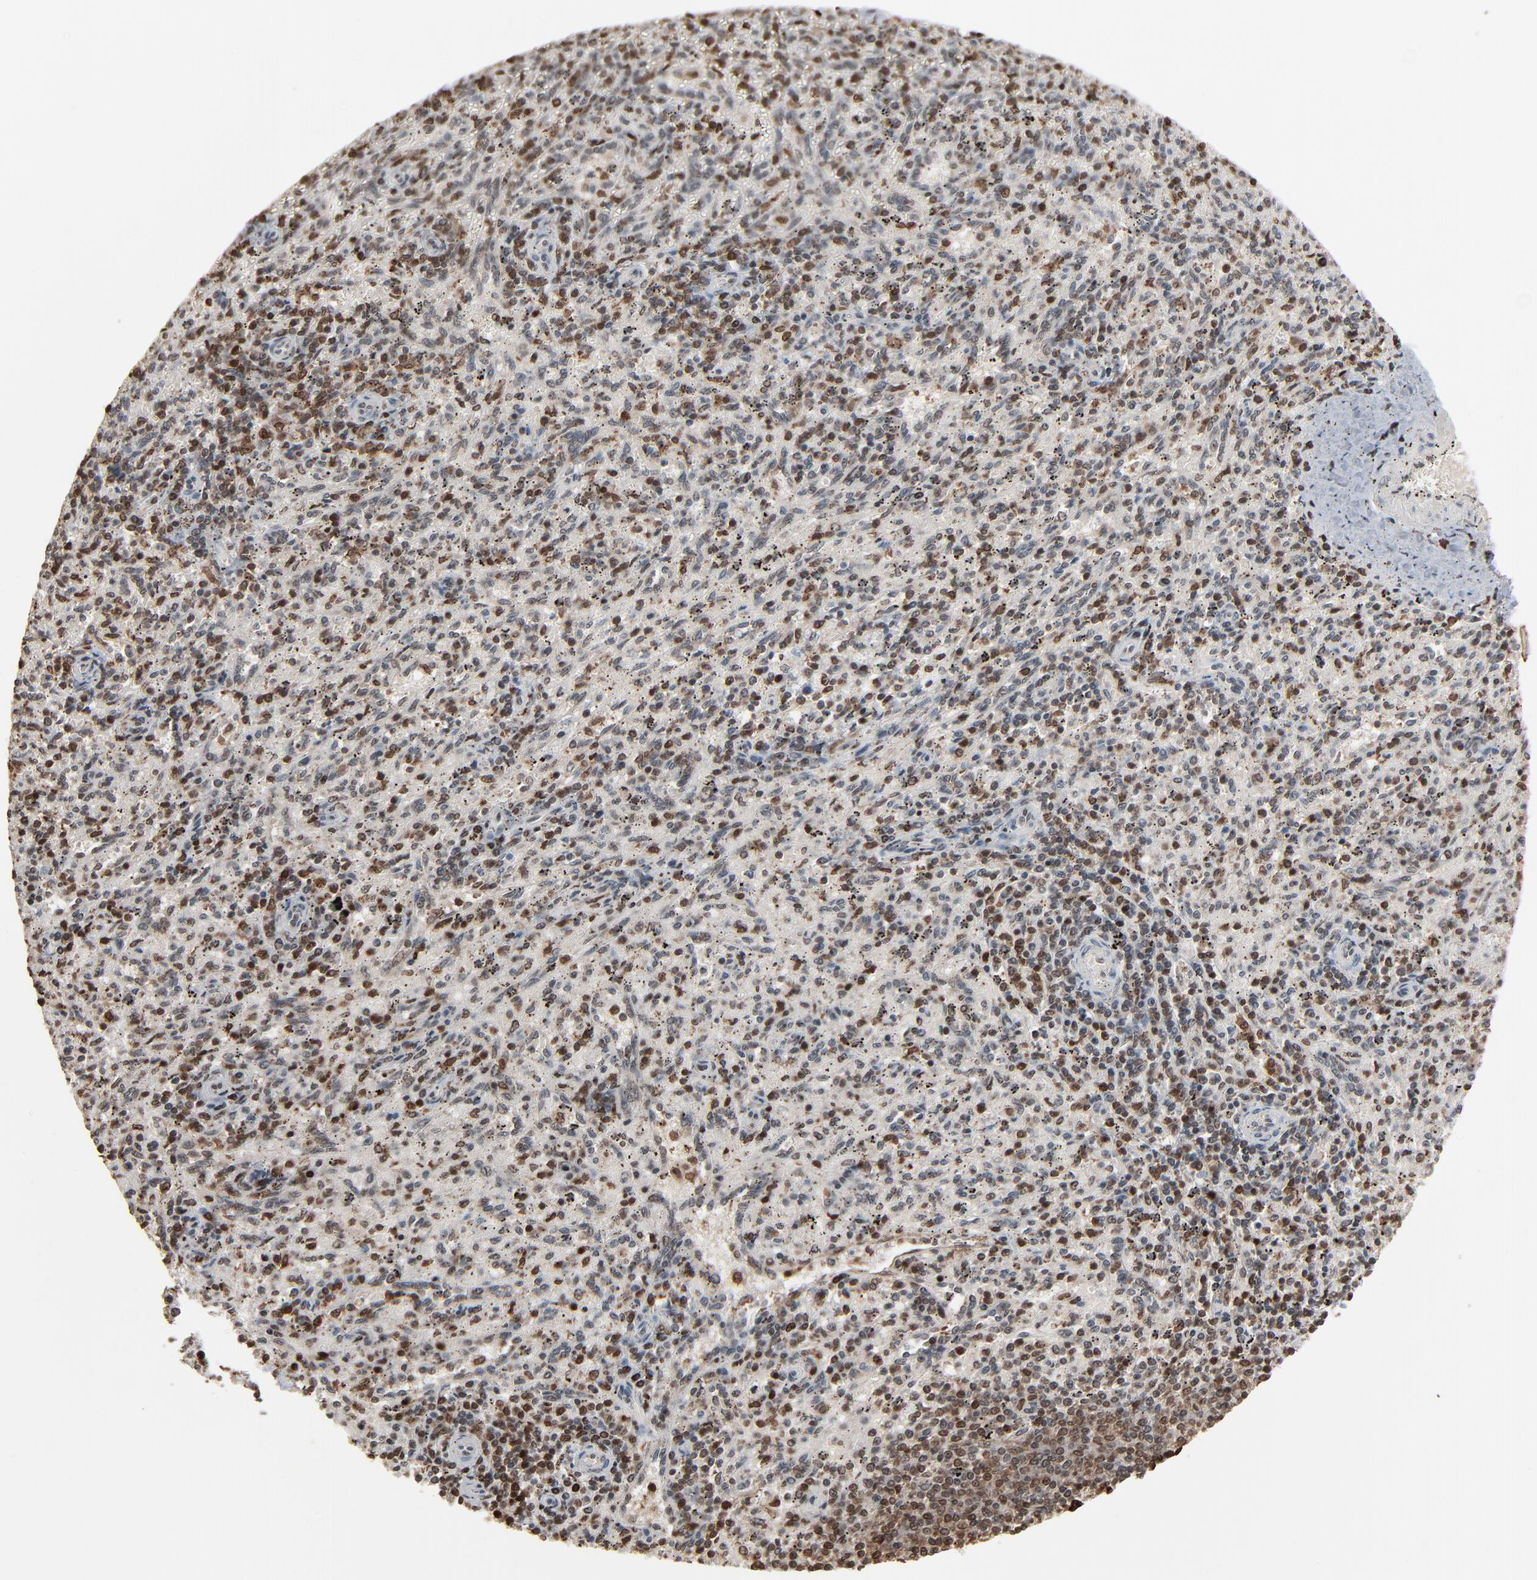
{"staining": {"intensity": "moderate", "quantity": "25%-75%", "location": "nuclear"}, "tissue": "spleen", "cell_type": "Cells in red pulp", "image_type": "normal", "snomed": [{"axis": "morphology", "description": "Normal tissue, NOS"}, {"axis": "topography", "description": "Spleen"}], "caption": "Normal spleen exhibits moderate nuclear staining in approximately 25%-75% of cells in red pulp, visualized by immunohistochemistry.", "gene": "RPS6KA3", "patient": {"sex": "female", "age": 10}}